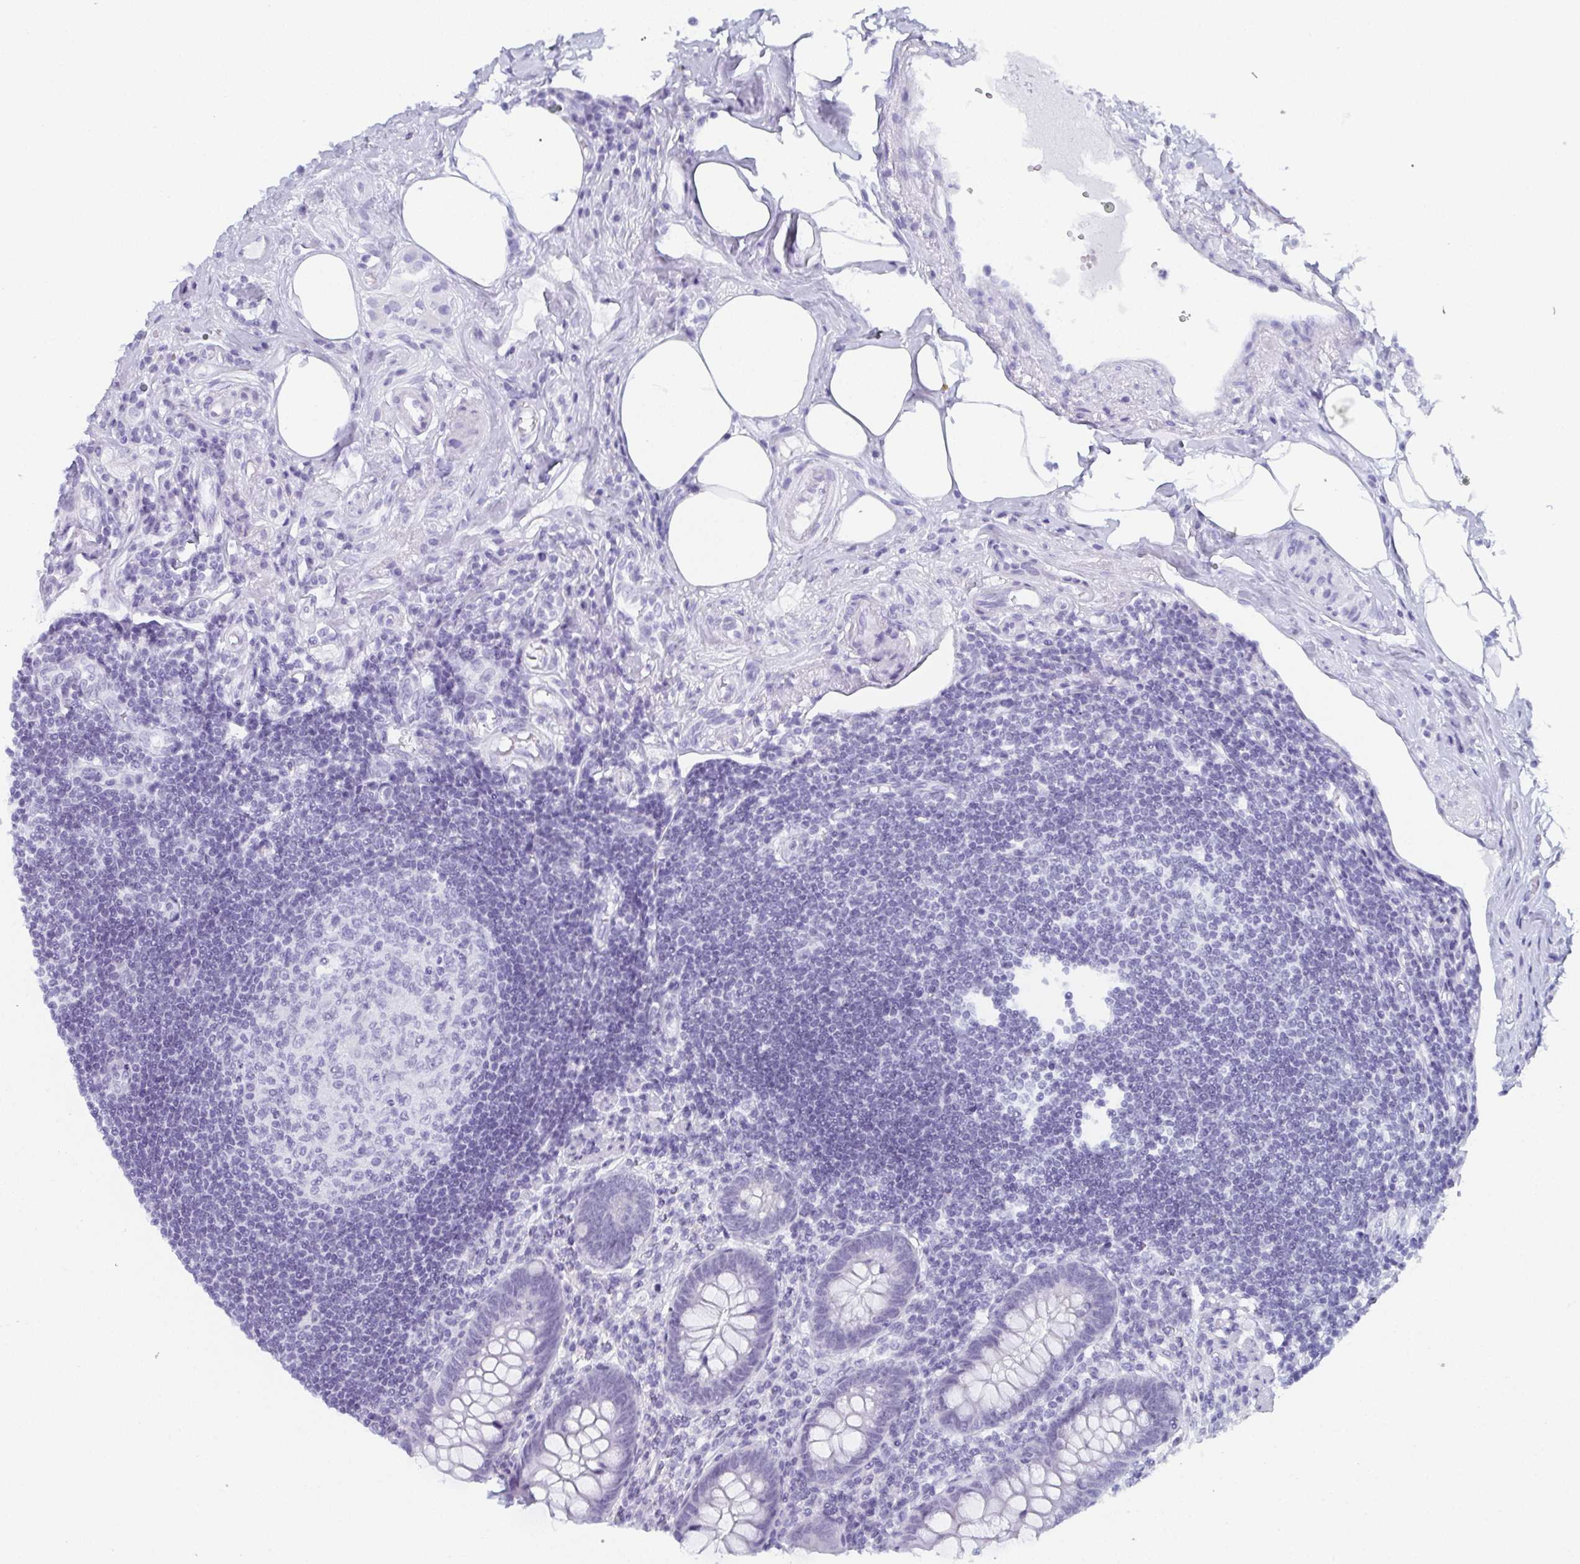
{"staining": {"intensity": "moderate", "quantity": "<25%", "location": "nuclear"}, "tissue": "appendix", "cell_type": "Glandular cells", "image_type": "normal", "snomed": [{"axis": "morphology", "description": "Normal tissue, NOS"}, {"axis": "topography", "description": "Appendix"}], "caption": "A micrograph showing moderate nuclear expression in about <25% of glandular cells in benign appendix, as visualized by brown immunohistochemical staining.", "gene": "PYCR3", "patient": {"sex": "female", "age": 57}}